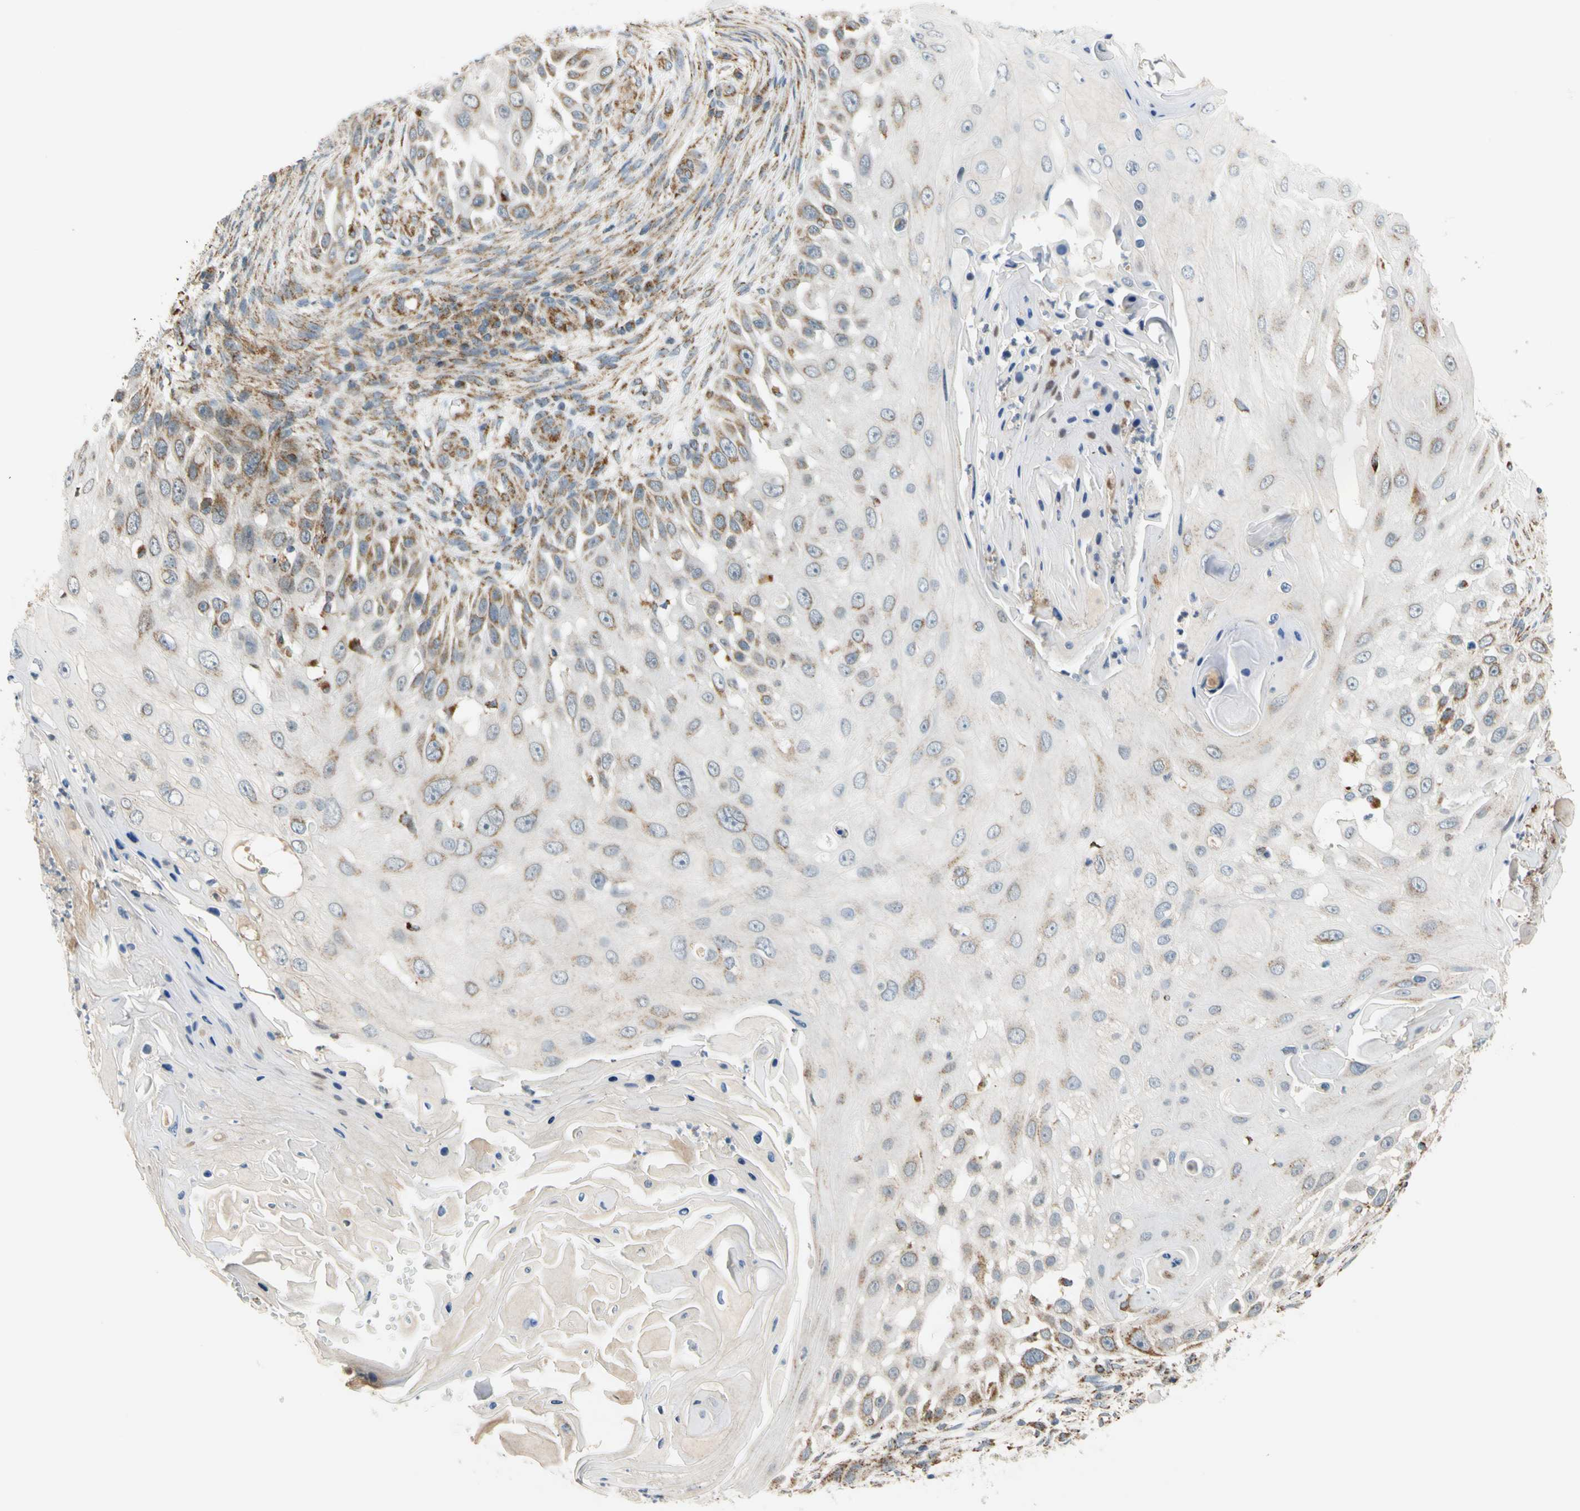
{"staining": {"intensity": "weak", "quantity": "<25%", "location": "cytoplasmic/membranous"}, "tissue": "skin cancer", "cell_type": "Tumor cells", "image_type": "cancer", "snomed": [{"axis": "morphology", "description": "Squamous cell carcinoma, NOS"}, {"axis": "topography", "description": "Skin"}], "caption": "High power microscopy micrograph of an immunohistochemistry (IHC) micrograph of squamous cell carcinoma (skin), revealing no significant staining in tumor cells.", "gene": "SFXN3", "patient": {"sex": "female", "age": 44}}